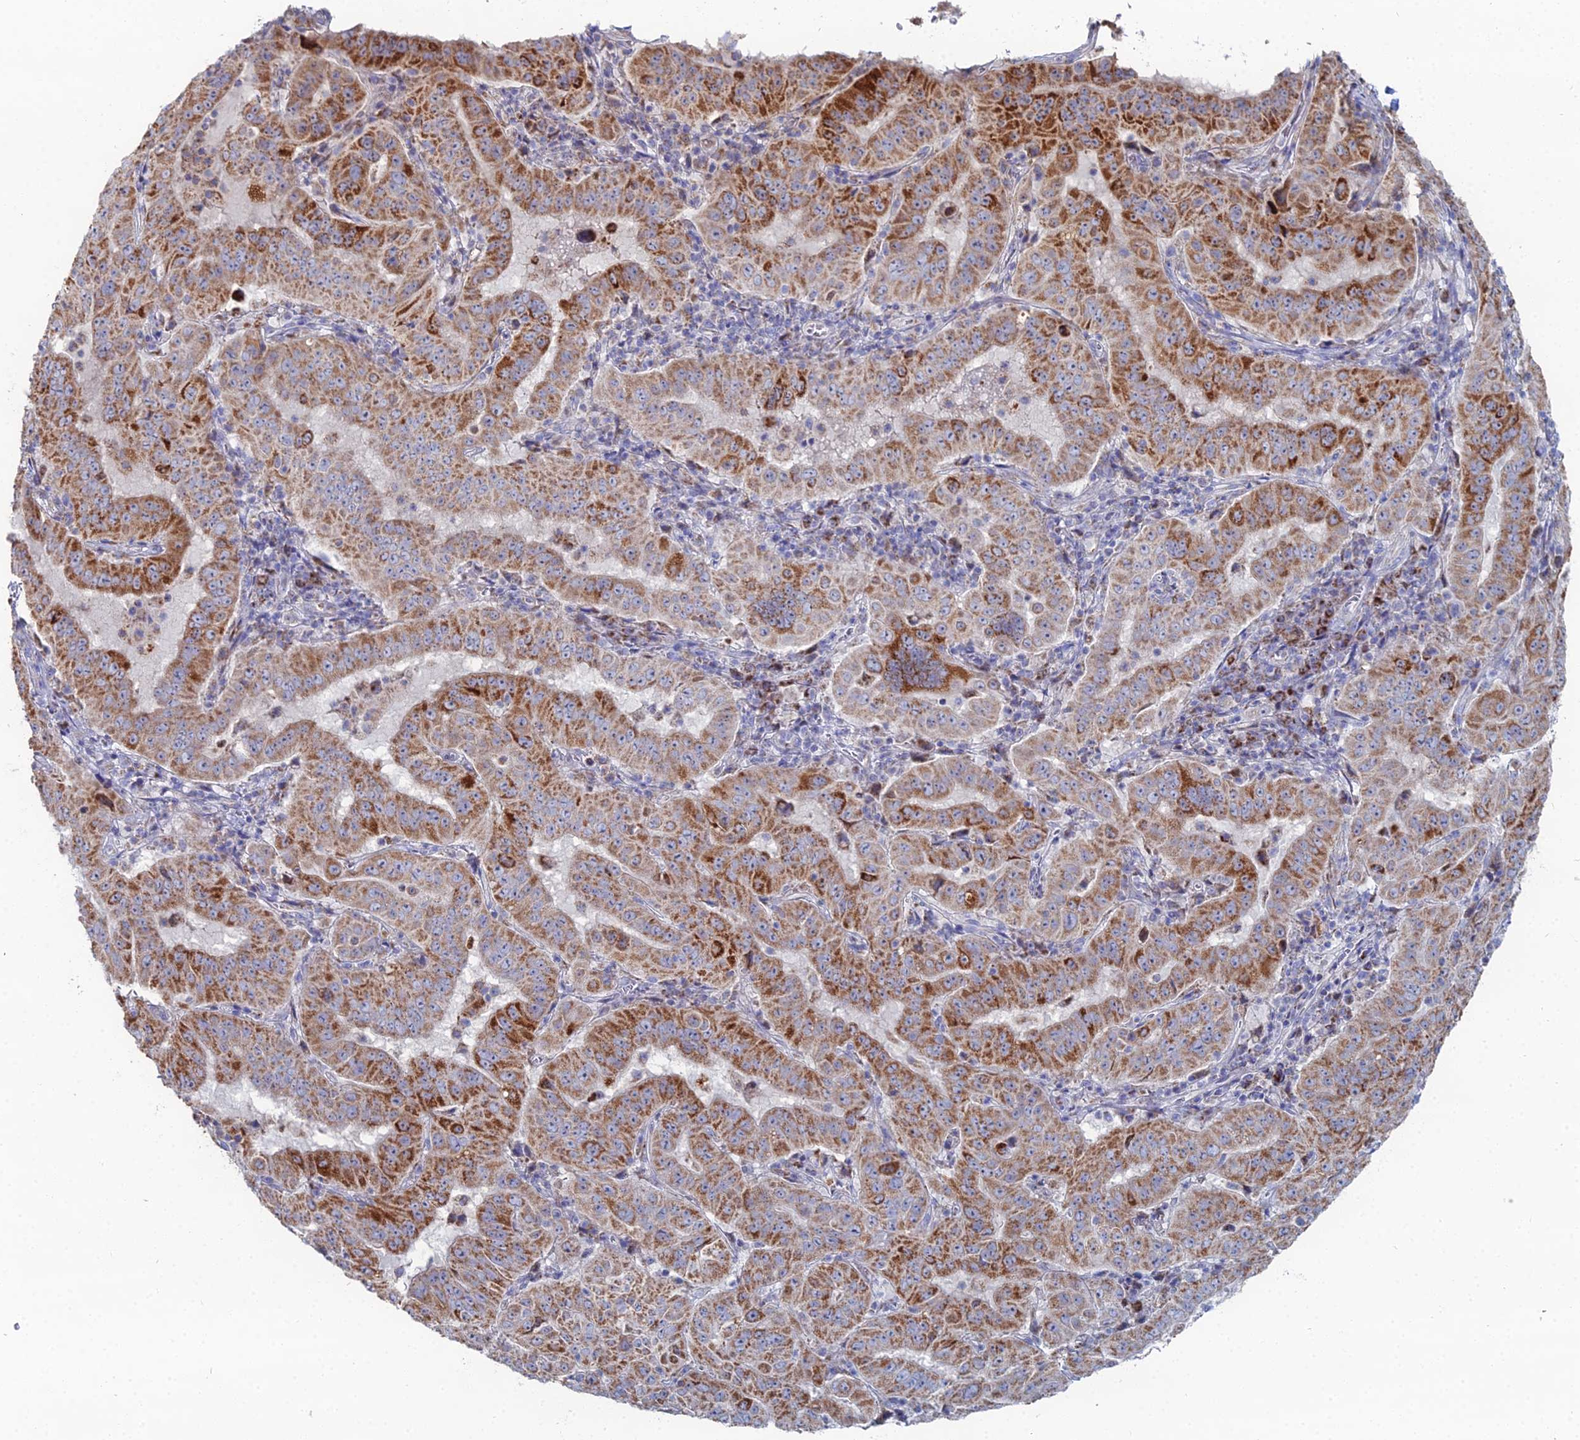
{"staining": {"intensity": "strong", "quantity": "25%-75%", "location": "cytoplasmic/membranous"}, "tissue": "pancreatic cancer", "cell_type": "Tumor cells", "image_type": "cancer", "snomed": [{"axis": "morphology", "description": "Adenocarcinoma, NOS"}, {"axis": "topography", "description": "Pancreas"}], "caption": "The histopathology image demonstrates immunohistochemical staining of pancreatic cancer. There is strong cytoplasmic/membranous expression is seen in approximately 25%-75% of tumor cells. Using DAB (brown) and hematoxylin (blue) stains, captured at high magnification using brightfield microscopy.", "gene": "MPC1", "patient": {"sex": "male", "age": 63}}